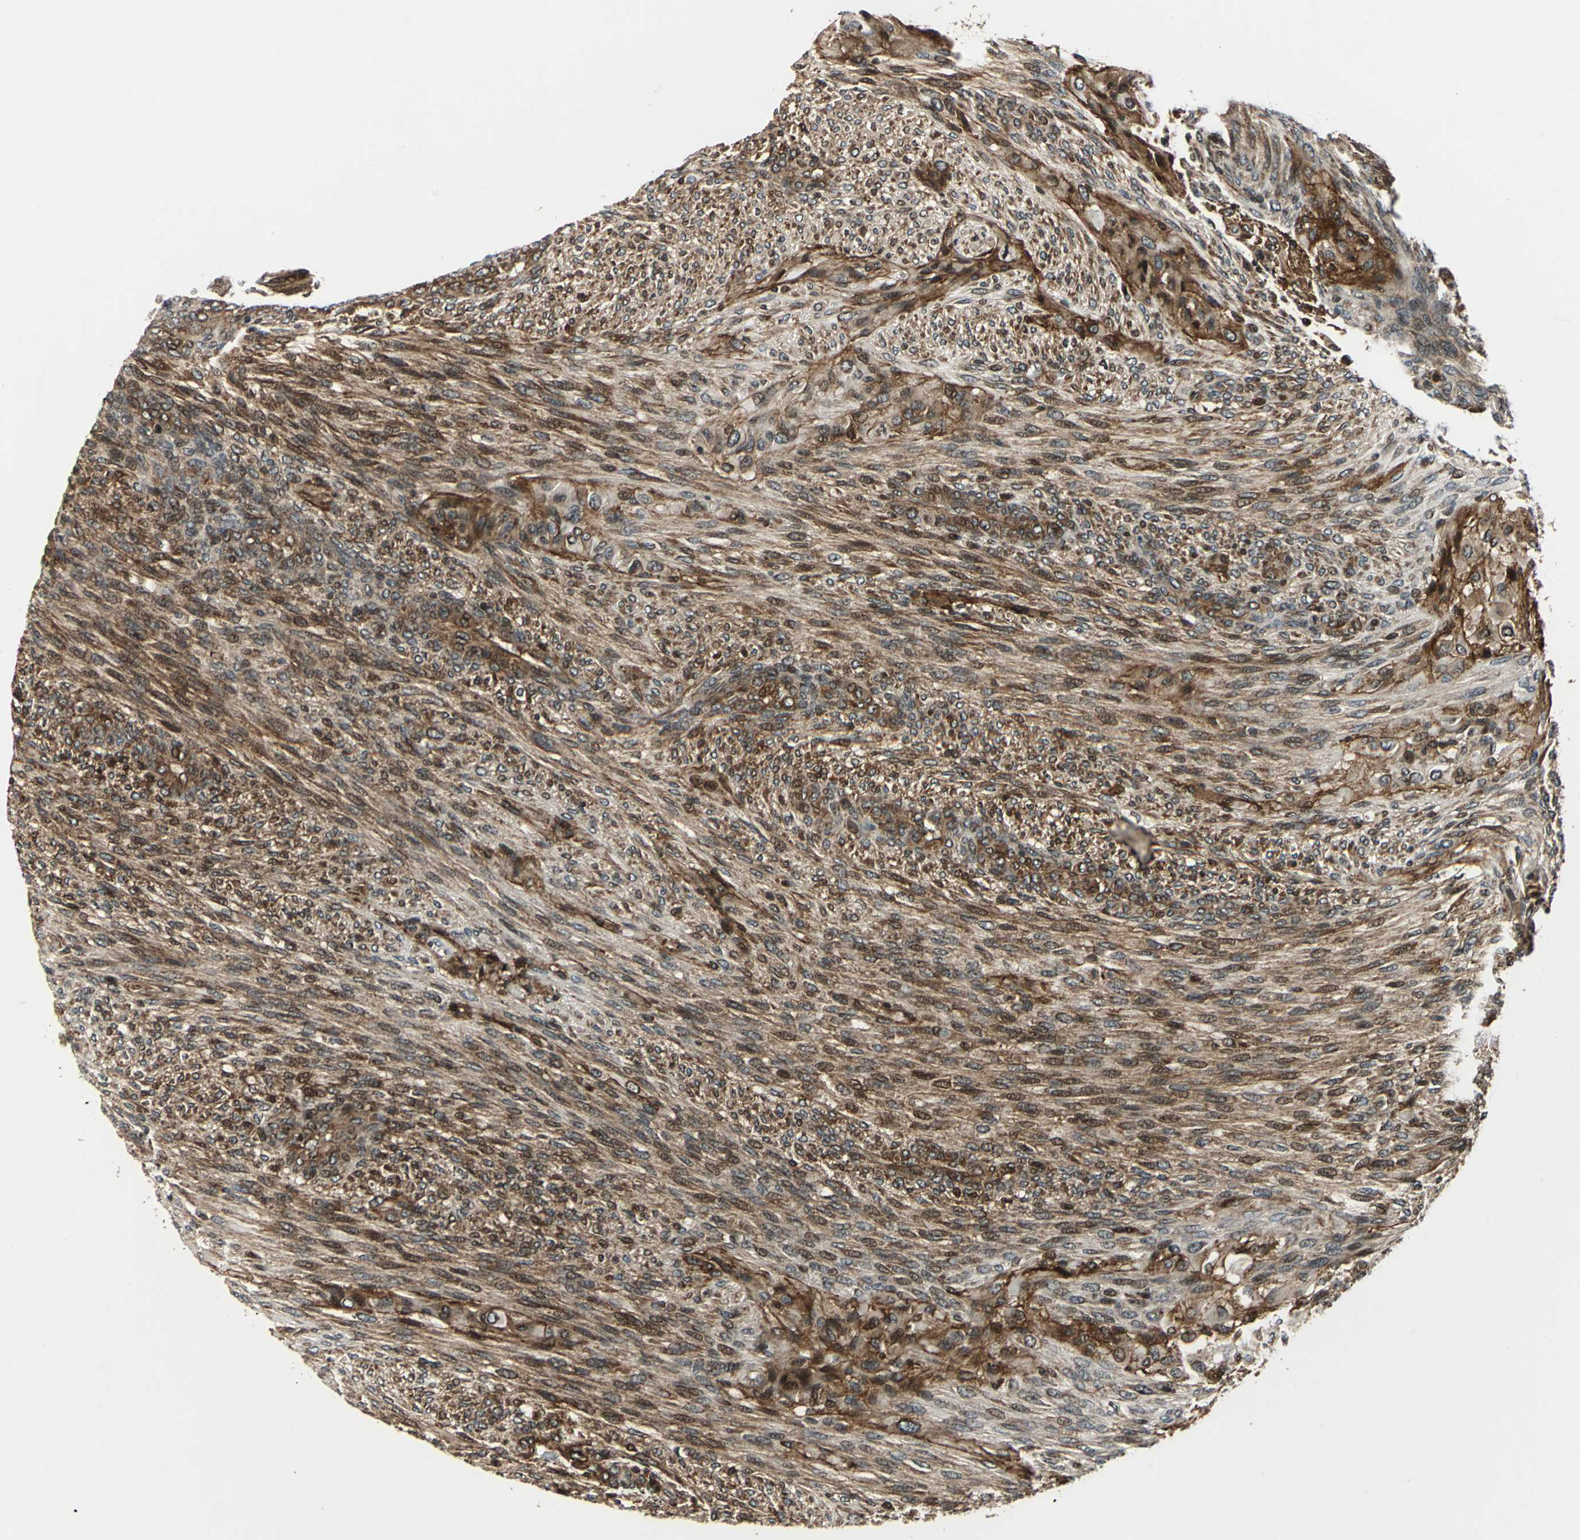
{"staining": {"intensity": "moderate", "quantity": ">75%", "location": "cytoplasmic/membranous,nuclear"}, "tissue": "glioma", "cell_type": "Tumor cells", "image_type": "cancer", "snomed": [{"axis": "morphology", "description": "Glioma, malignant, High grade"}, {"axis": "topography", "description": "Cerebral cortex"}], "caption": "A histopathology image of malignant glioma (high-grade) stained for a protein exhibits moderate cytoplasmic/membranous and nuclear brown staining in tumor cells.", "gene": "AATF", "patient": {"sex": "female", "age": 55}}